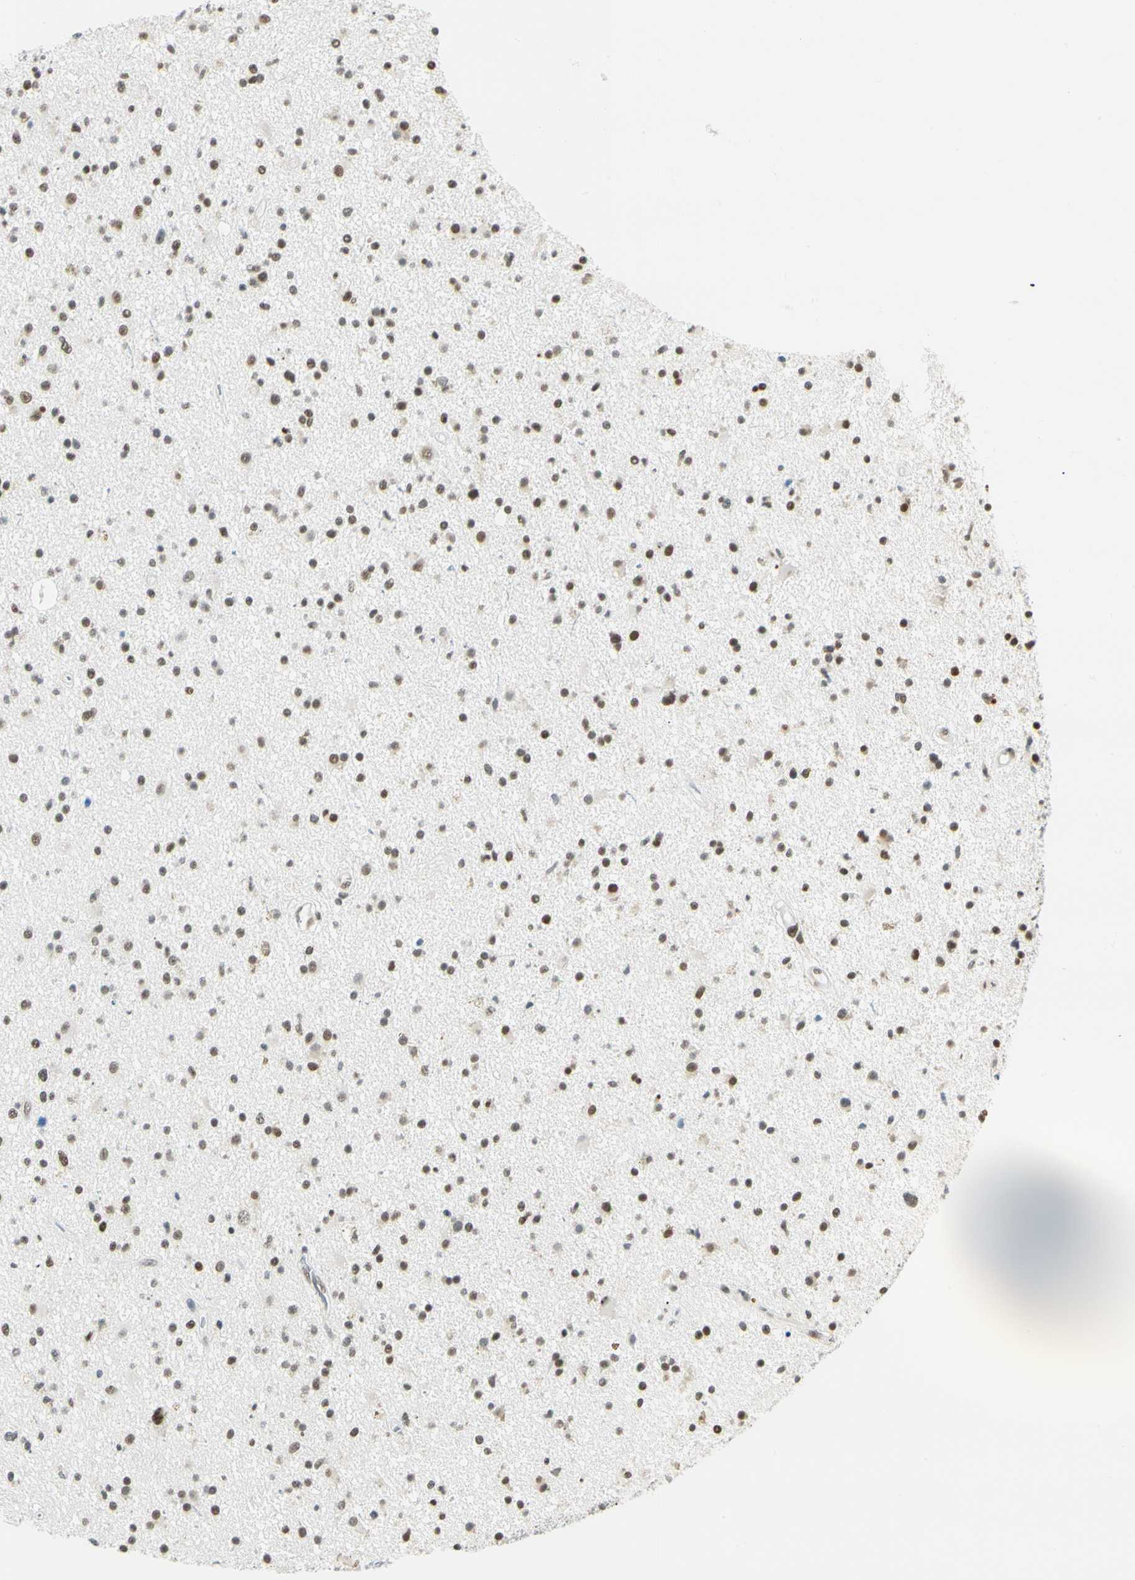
{"staining": {"intensity": "moderate", "quantity": ">75%", "location": "nuclear"}, "tissue": "glioma", "cell_type": "Tumor cells", "image_type": "cancer", "snomed": [{"axis": "morphology", "description": "Glioma, malignant, High grade"}, {"axis": "topography", "description": "Brain"}], "caption": "Tumor cells display moderate nuclear staining in approximately >75% of cells in glioma. (Brightfield microscopy of DAB IHC at high magnification).", "gene": "NELFE", "patient": {"sex": "male", "age": 33}}